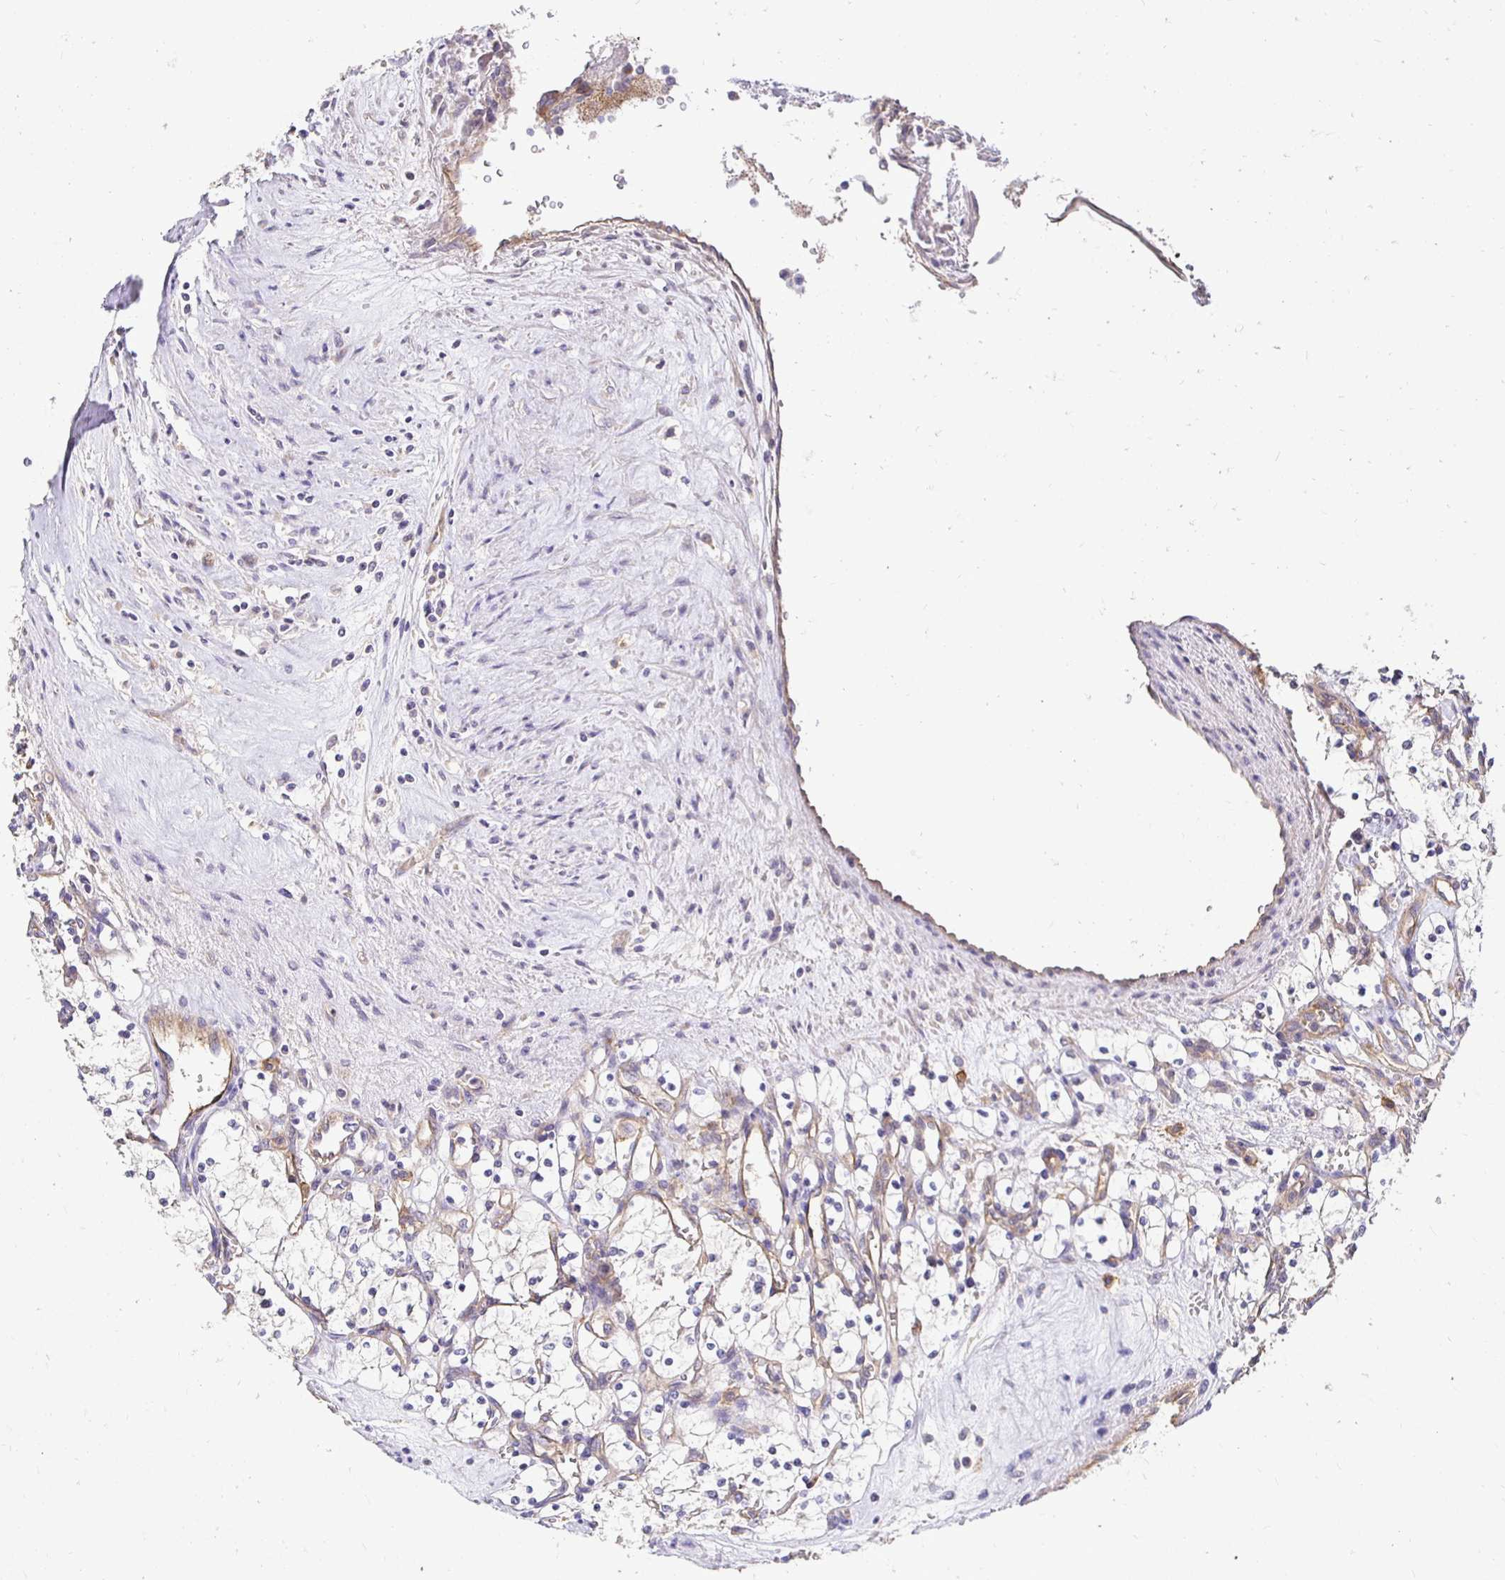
{"staining": {"intensity": "negative", "quantity": "none", "location": "none"}, "tissue": "renal cancer", "cell_type": "Tumor cells", "image_type": "cancer", "snomed": [{"axis": "morphology", "description": "Adenocarcinoma, NOS"}, {"axis": "topography", "description": "Kidney"}], "caption": "A photomicrograph of human renal cancer is negative for staining in tumor cells.", "gene": "SLC9A1", "patient": {"sex": "female", "age": 69}}